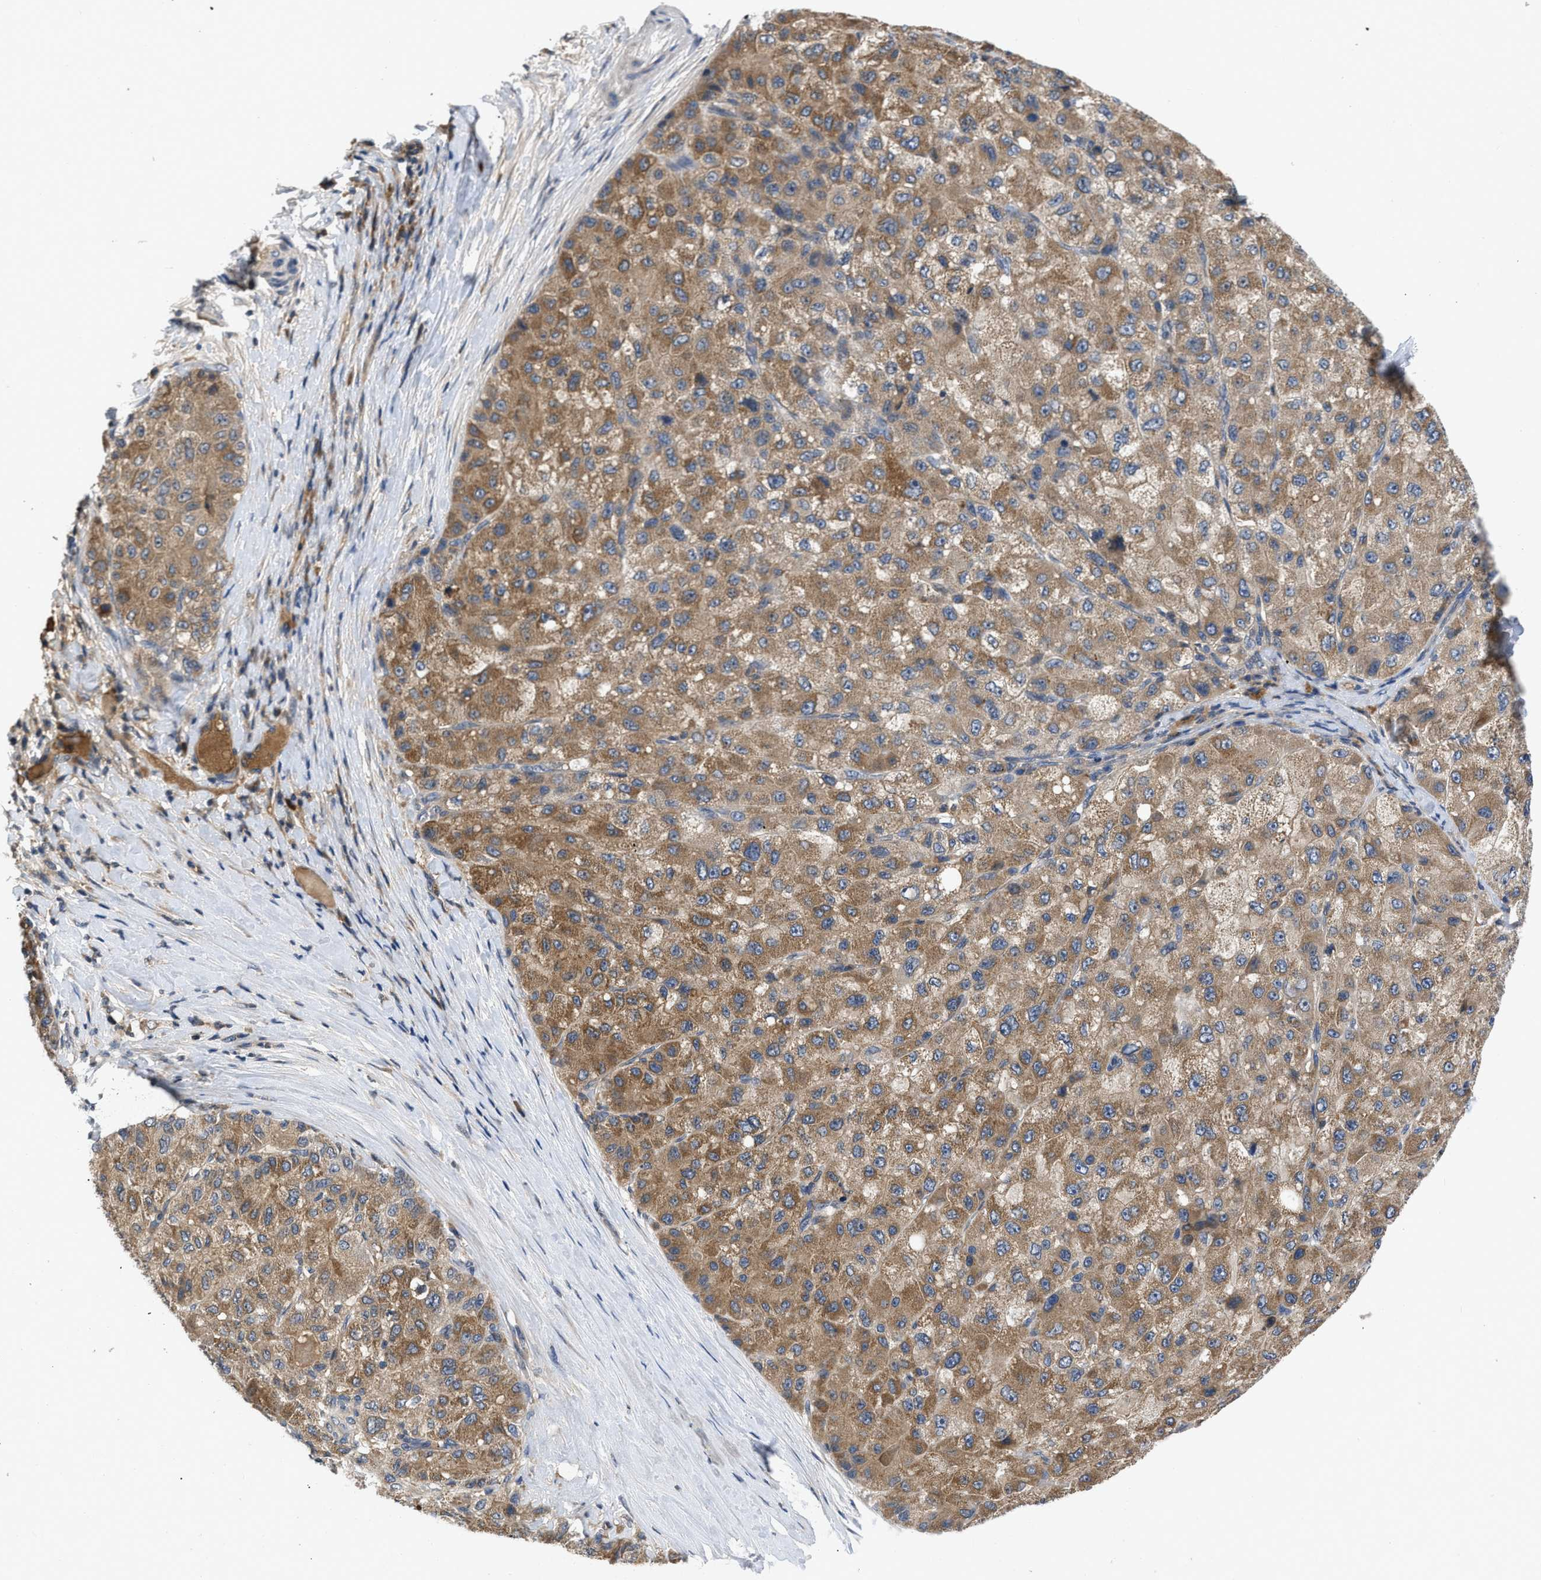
{"staining": {"intensity": "moderate", "quantity": ">75%", "location": "cytoplasmic/membranous"}, "tissue": "liver cancer", "cell_type": "Tumor cells", "image_type": "cancer", "snomed": [{"axis": "morphology", "description": "Carcinoma, Hepatocellular, NOS"}, {"axis": "topography", "description": "Liver"}], "caption": "Liver cancer tissue demonstrates moderate cytoplasmic/membranous positivity in approximately >75% of tumor cells", "gene": "VPS4A", "patient": {"sex": "male", "age": 80}}